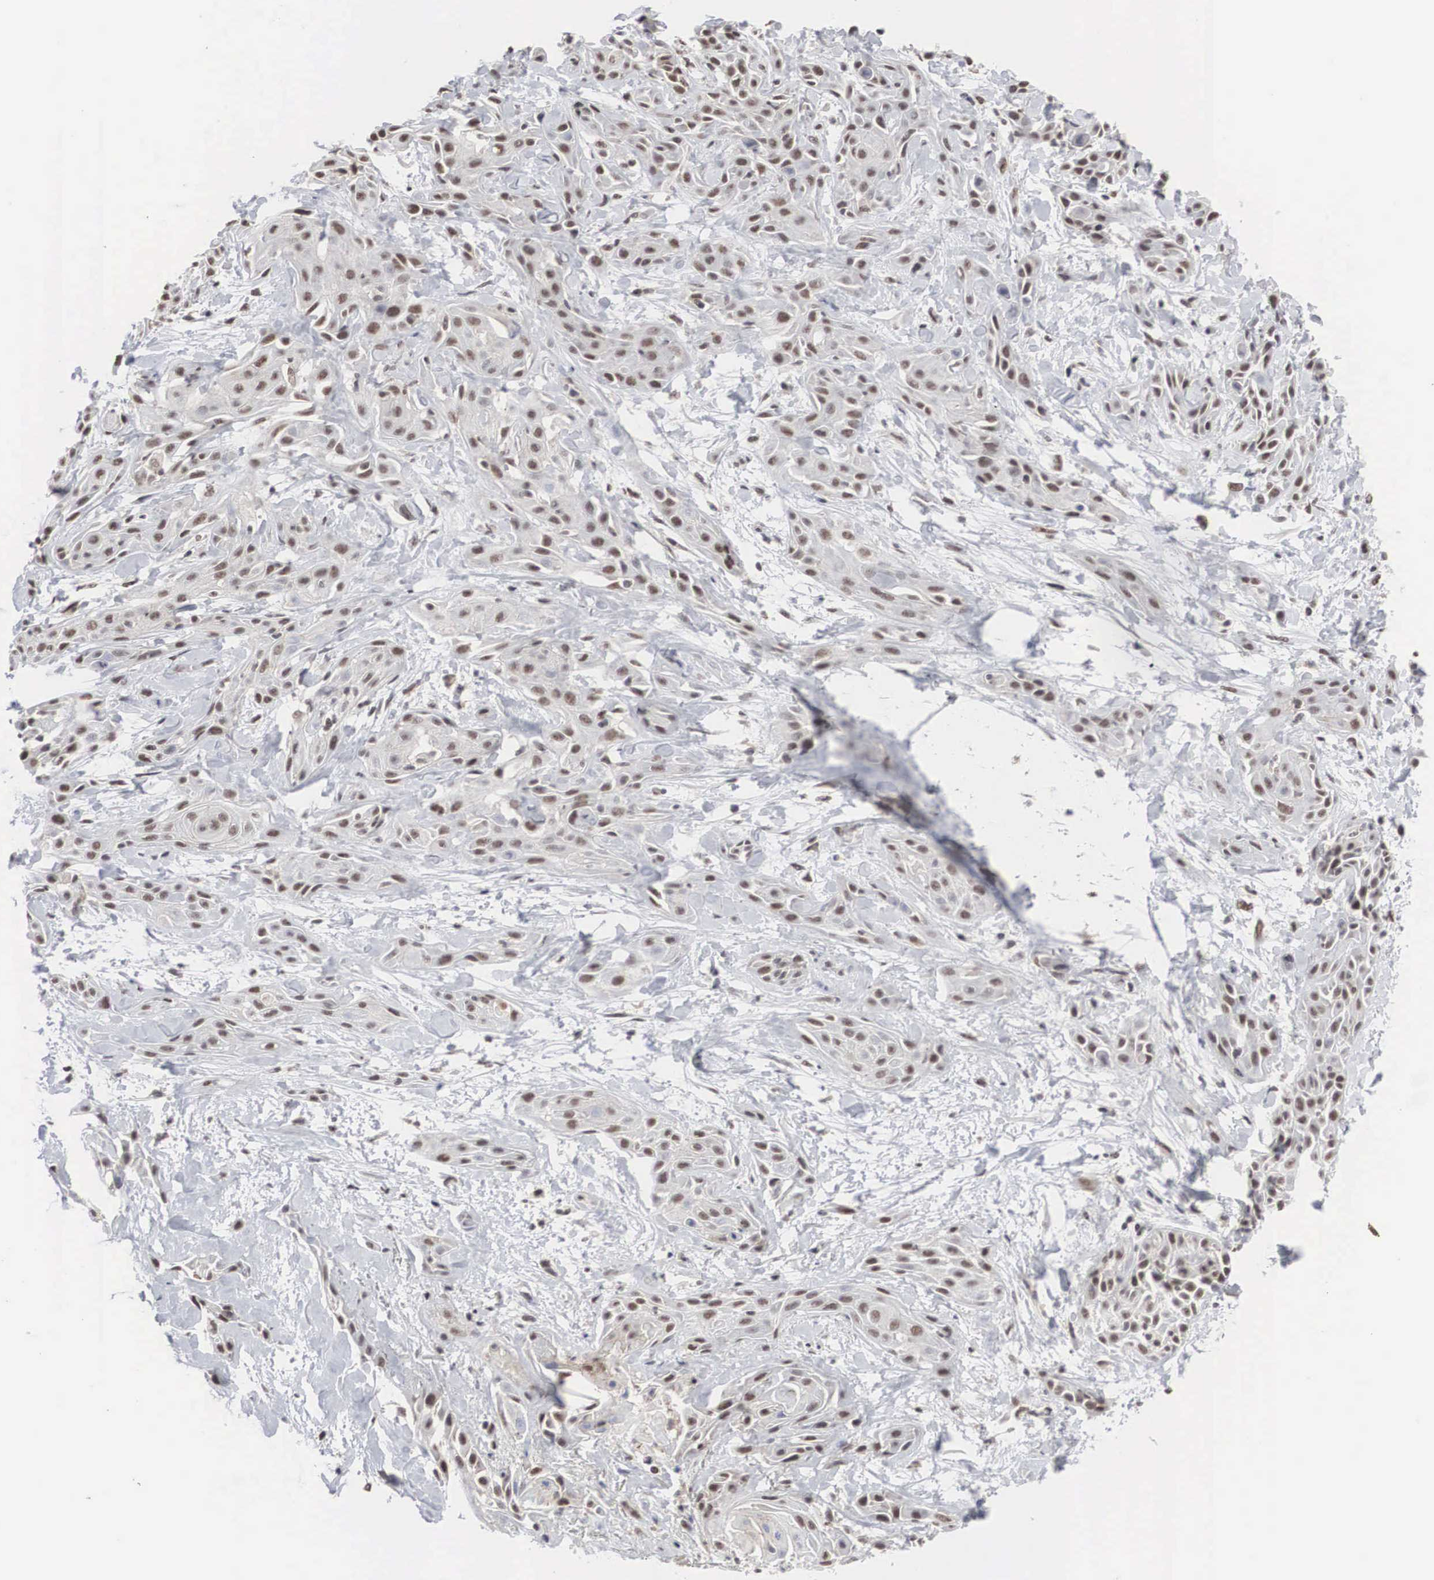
{"staining": {"intensity": "weak", "quantity": "25%-75%", "location": "nuclear"}, "tissue": "skin cancer", "cell_type": "Tumor cells", "image_type": "cancer", "snomed": [{"axis": "morphology", "description": "Squamous cell carcinoma, NOS"}, {"axis": "topography", "description": "Skin"}, {"axis": "topography", "description": "Anal"}], "caption": "DAB immunohistochemical staining of human squamous cell carcinoma (skin) demonstrates weak nuclear protein expression in about 25%-75% of tumor cells.", "gene": "AUTS2", "patient": {"sex": "male", "age": 64}}